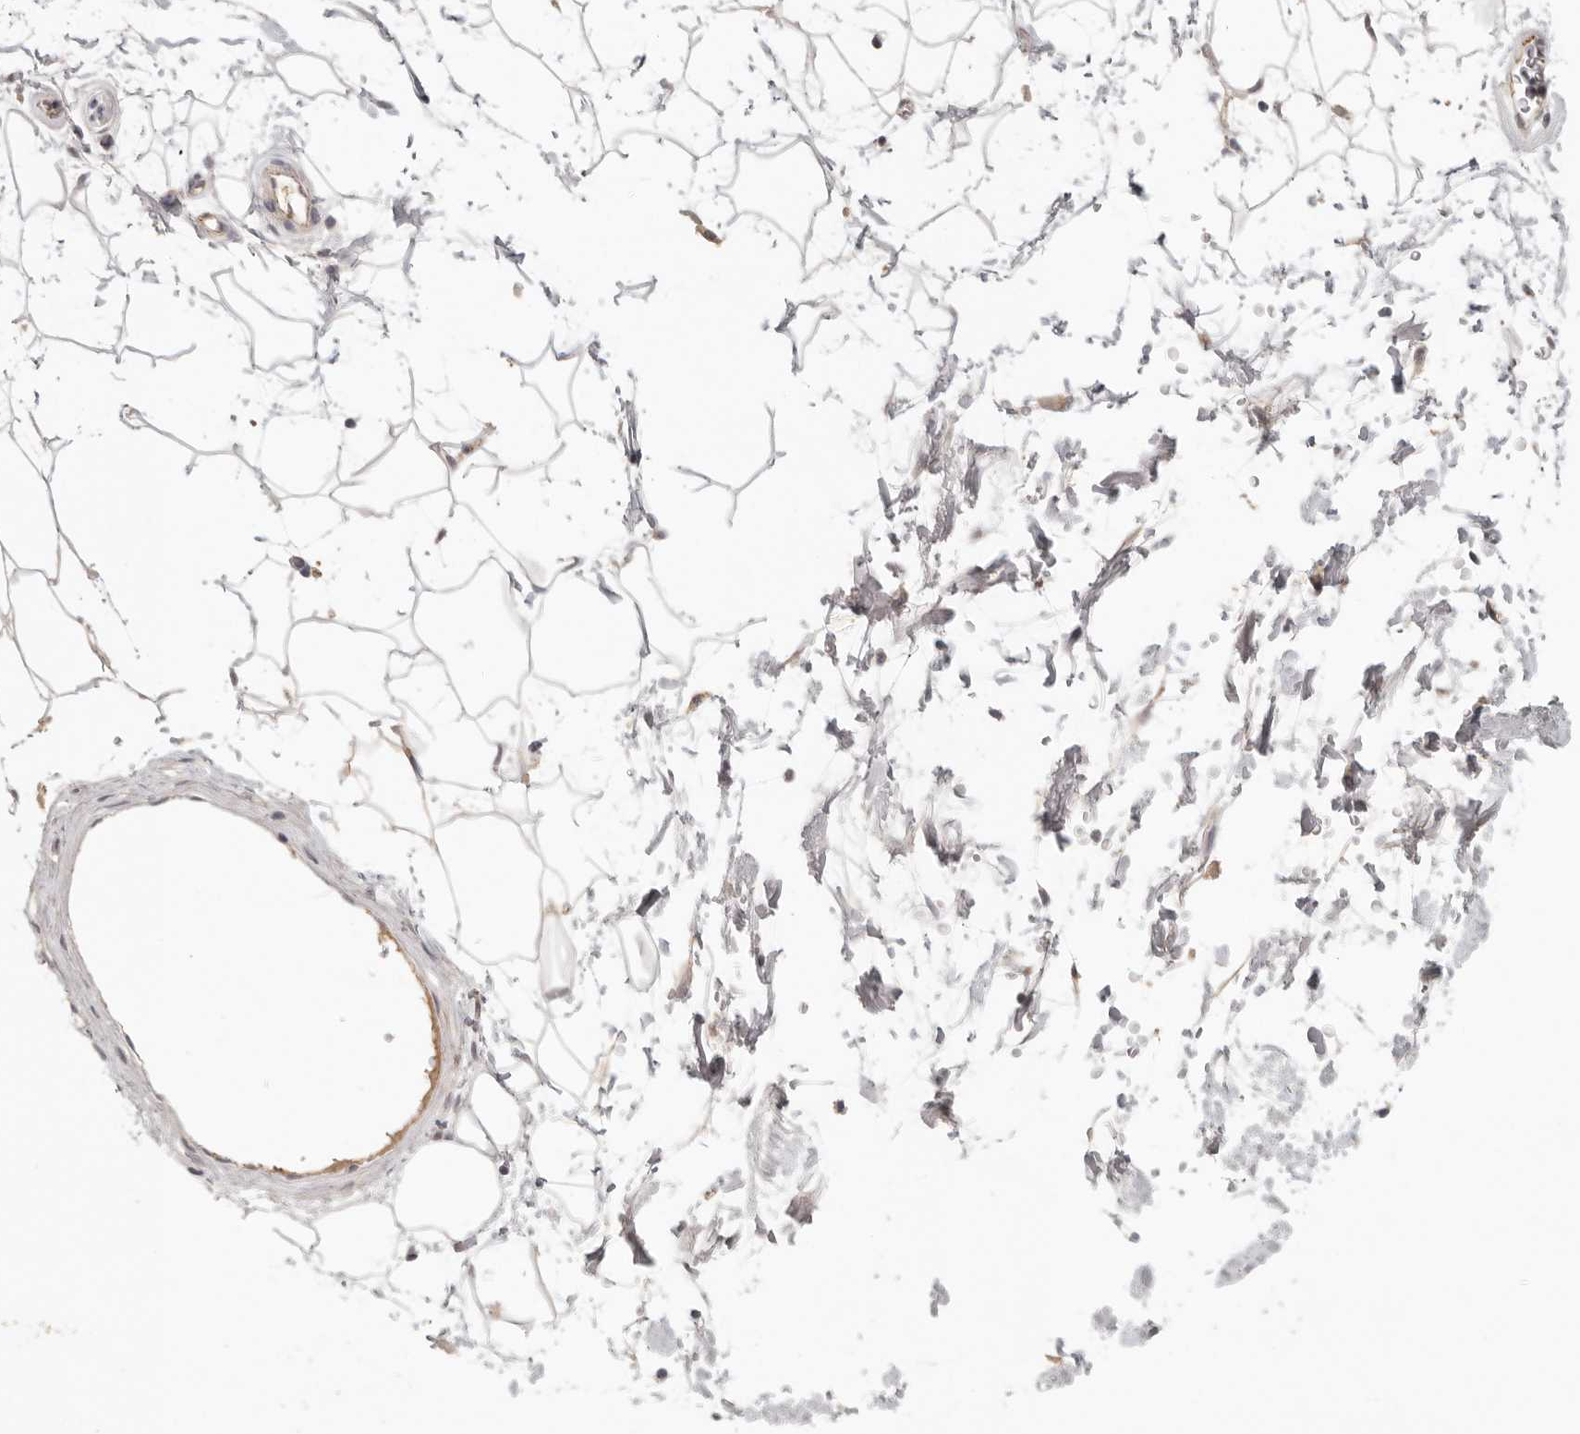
{"staining": {"intensity": "negative", "quantity": "none", "location": "none"}, "tissue": "adipose tissue", "cell_type": "Adipocytes", "image_type": "normal", "snomed": [{"axis": "morphology", "description": "Normal tissue, NOS"}, {"axis": "topography", "description": "Soft tissue"}], "caption": "There is no significant expression in adipocytes of adipose tissue. (DAB immunohistochemistry (IHC) visualized using brightfield microscopy, high magnification).", "gene": "ANXA9", "patient": {"sex": "male", "age": 72}}